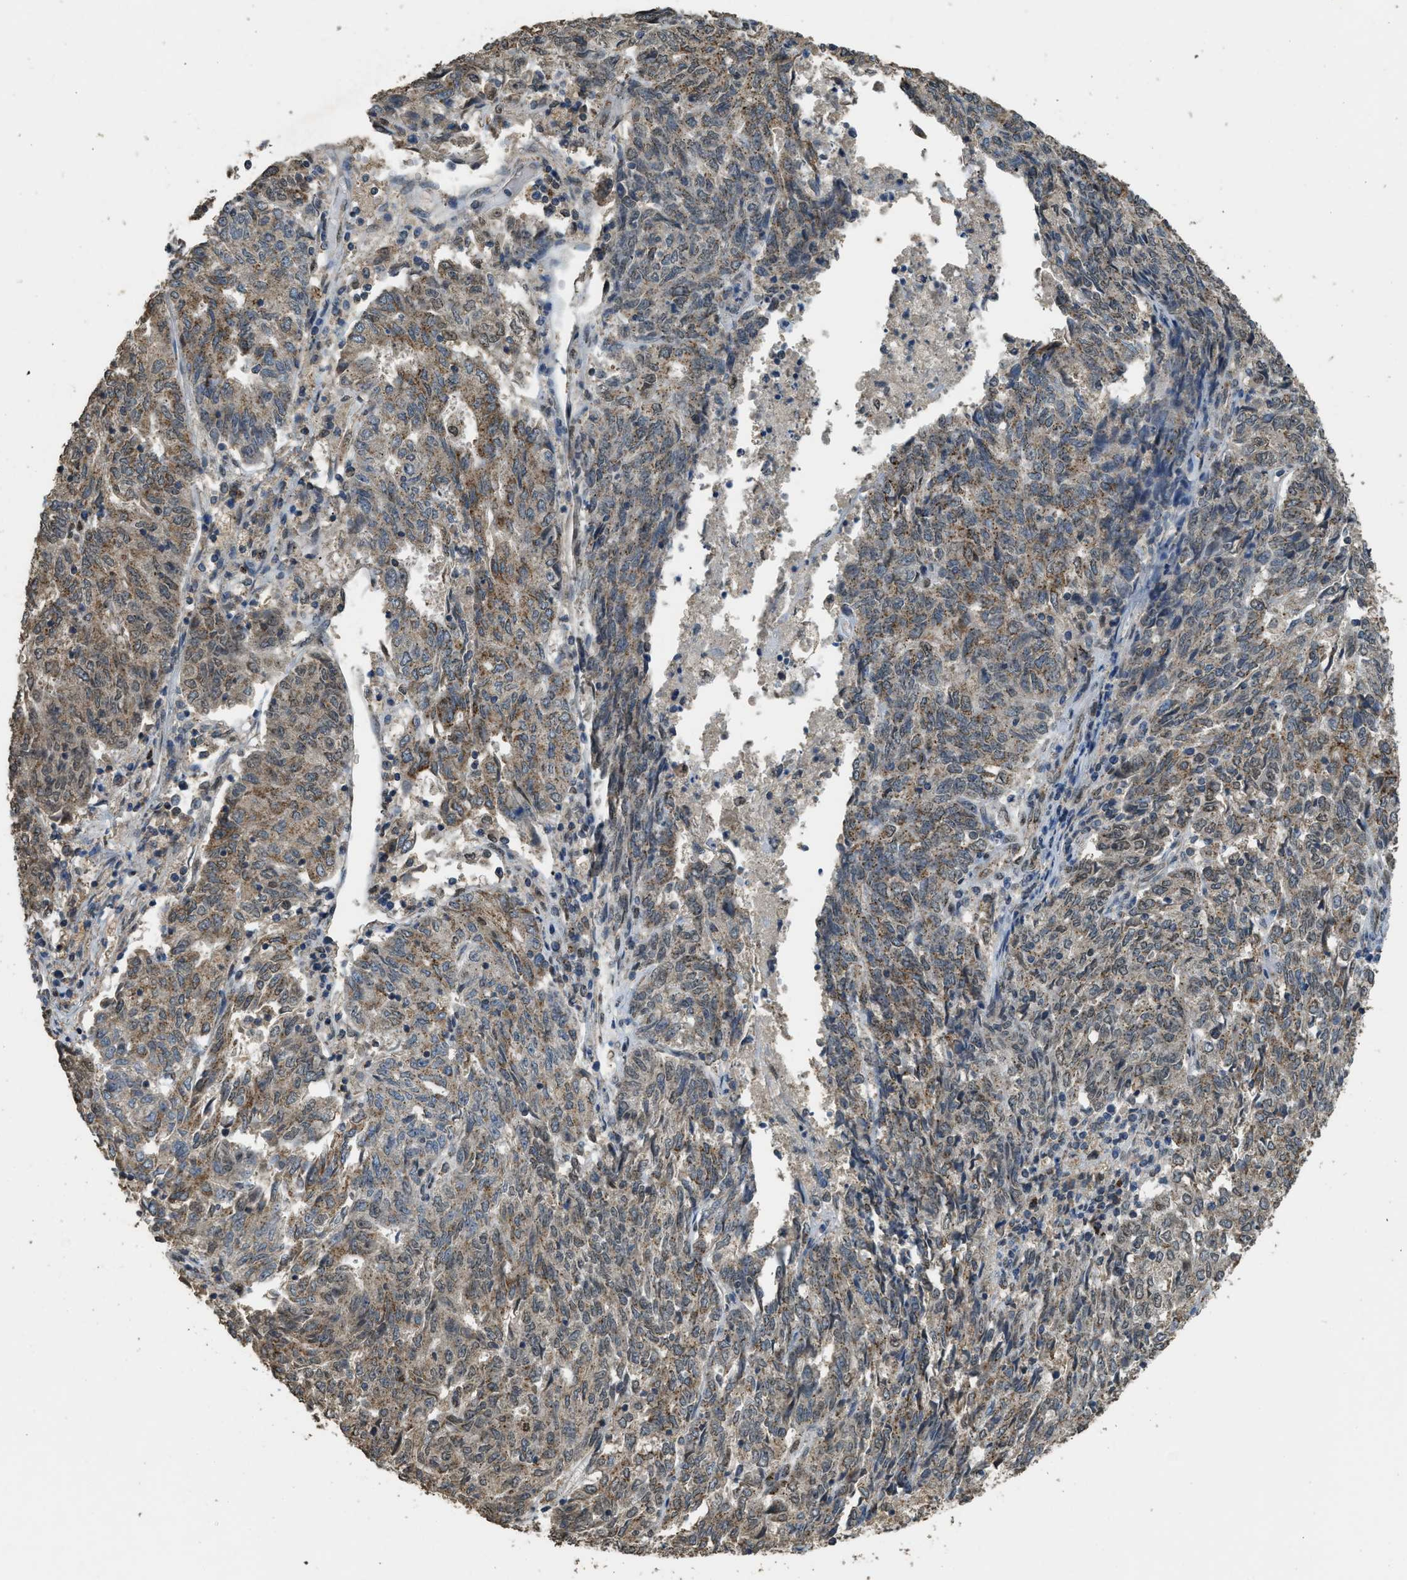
{"staining": {"intensity": "moderate", "quantity": ">75%", "location": "cytoplasmic/membranous"}, "tissue": "endometrial cancer", "cell_type": "Tumor cells", "image_type": "cancer", "snomed": [{"axis": "morphology", "description": "Adenocarcinoma, NOS"}, {"axis": "topography", "description": "Endometrium"}], "caption": "There is medium levels of moderate cytoplasmic/membranous positivity in tumor cells of endometrial cancer (adenocarcinoma), as demonstrated by immunohistochemical staining (brown color).", "gene": "IPO7", "patient": {"sex": "female", "age": 80}}